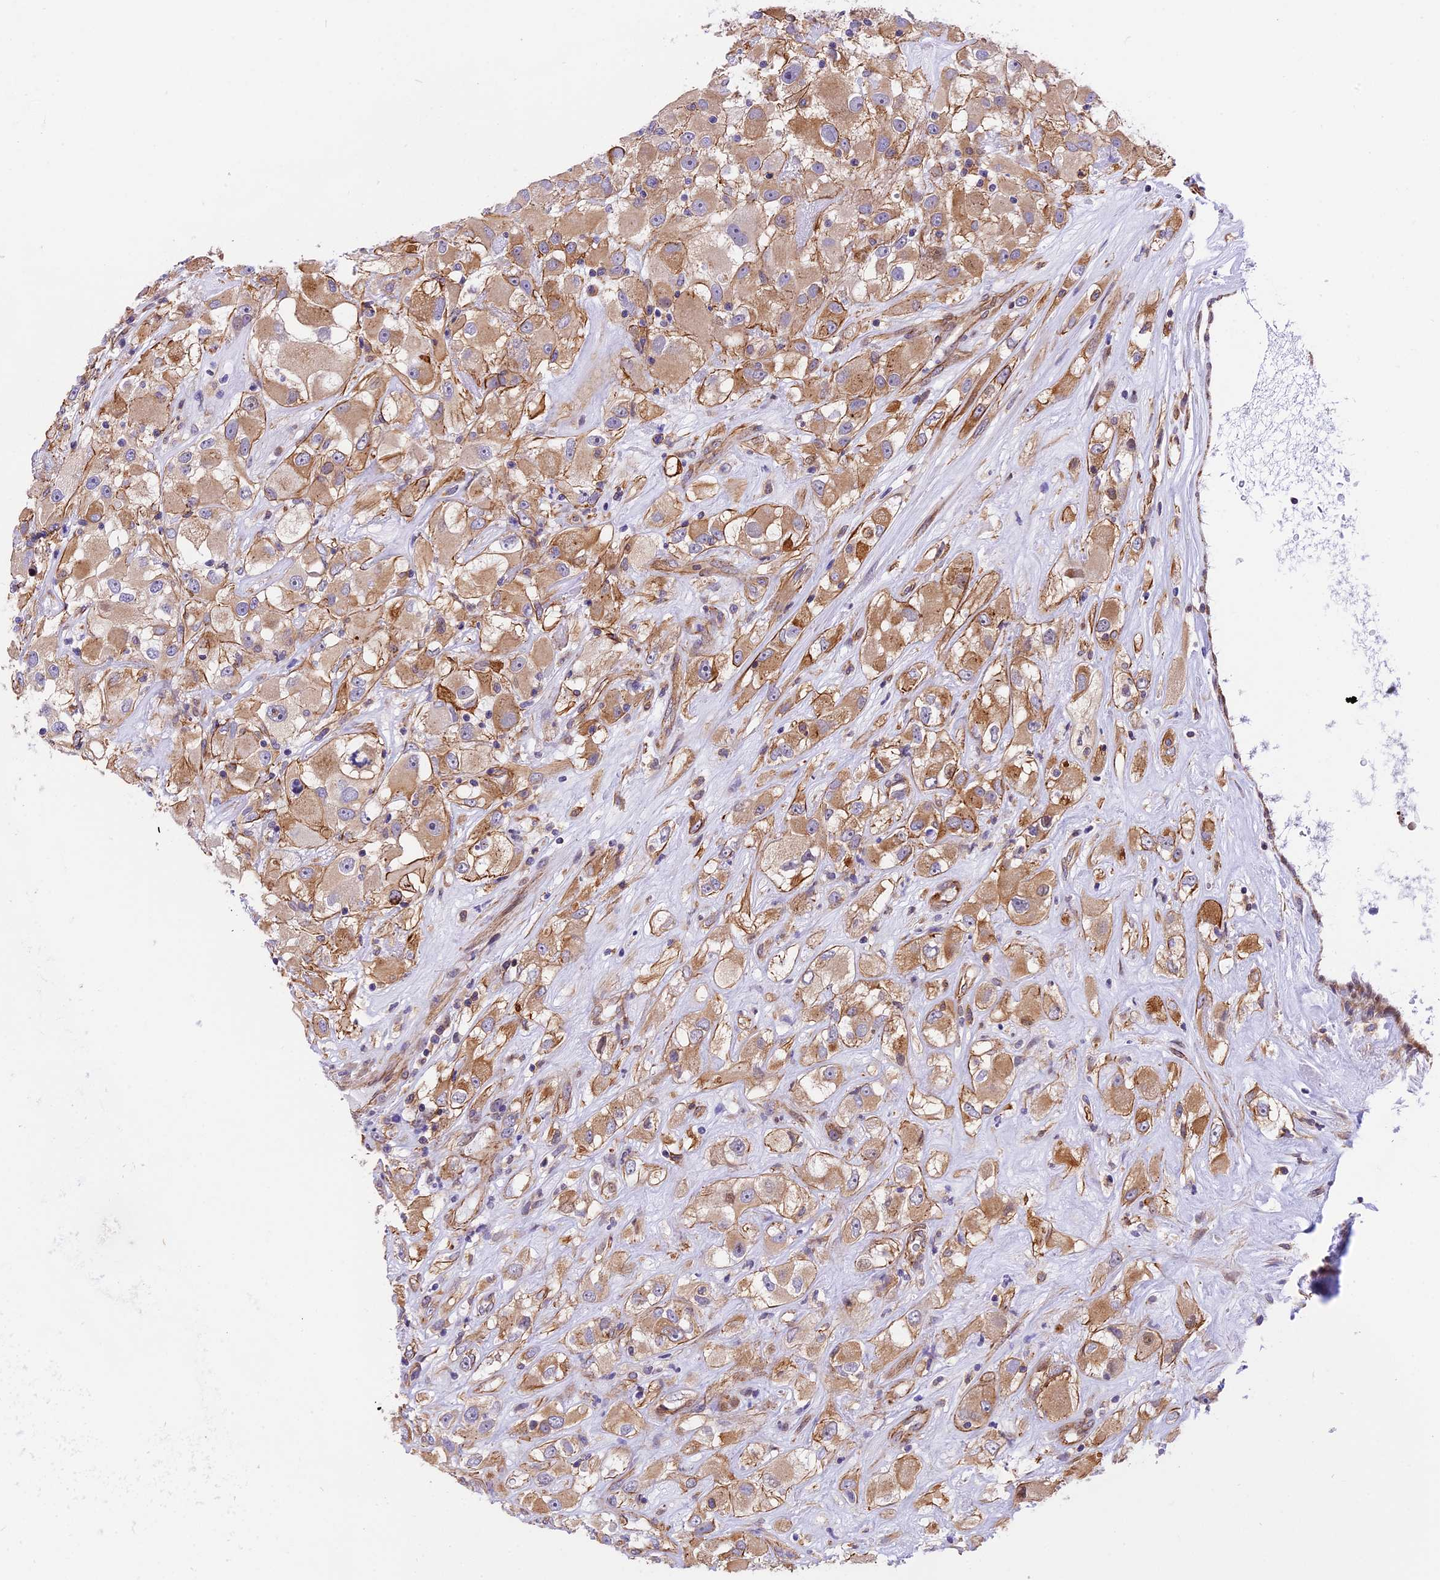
{"staining": {"intensity": "moderate", "quantity": "25%-75%", "location": "cytoplasmic/membranous"}, "tissue": "renal cancer", "cell_type": "Tumor cells", "image_type": "cancer", "snomed": [{"axis": "morphology", "description": "Adenocarcinoma, NOS"}, {"axis": "topography", "description": "Kidney"}], "caption": "Moderate cytoplasmic/membranous protein staining is present in approximately 25%-75% of tumor cells in renal cancer. The staining is performed using DAB brown chromogen to label protein expression. The nuclei are counter-stained blue using hematoxylin.", "gene": "R3HDM4", "patient": {"sex": "female", "age": 52}}